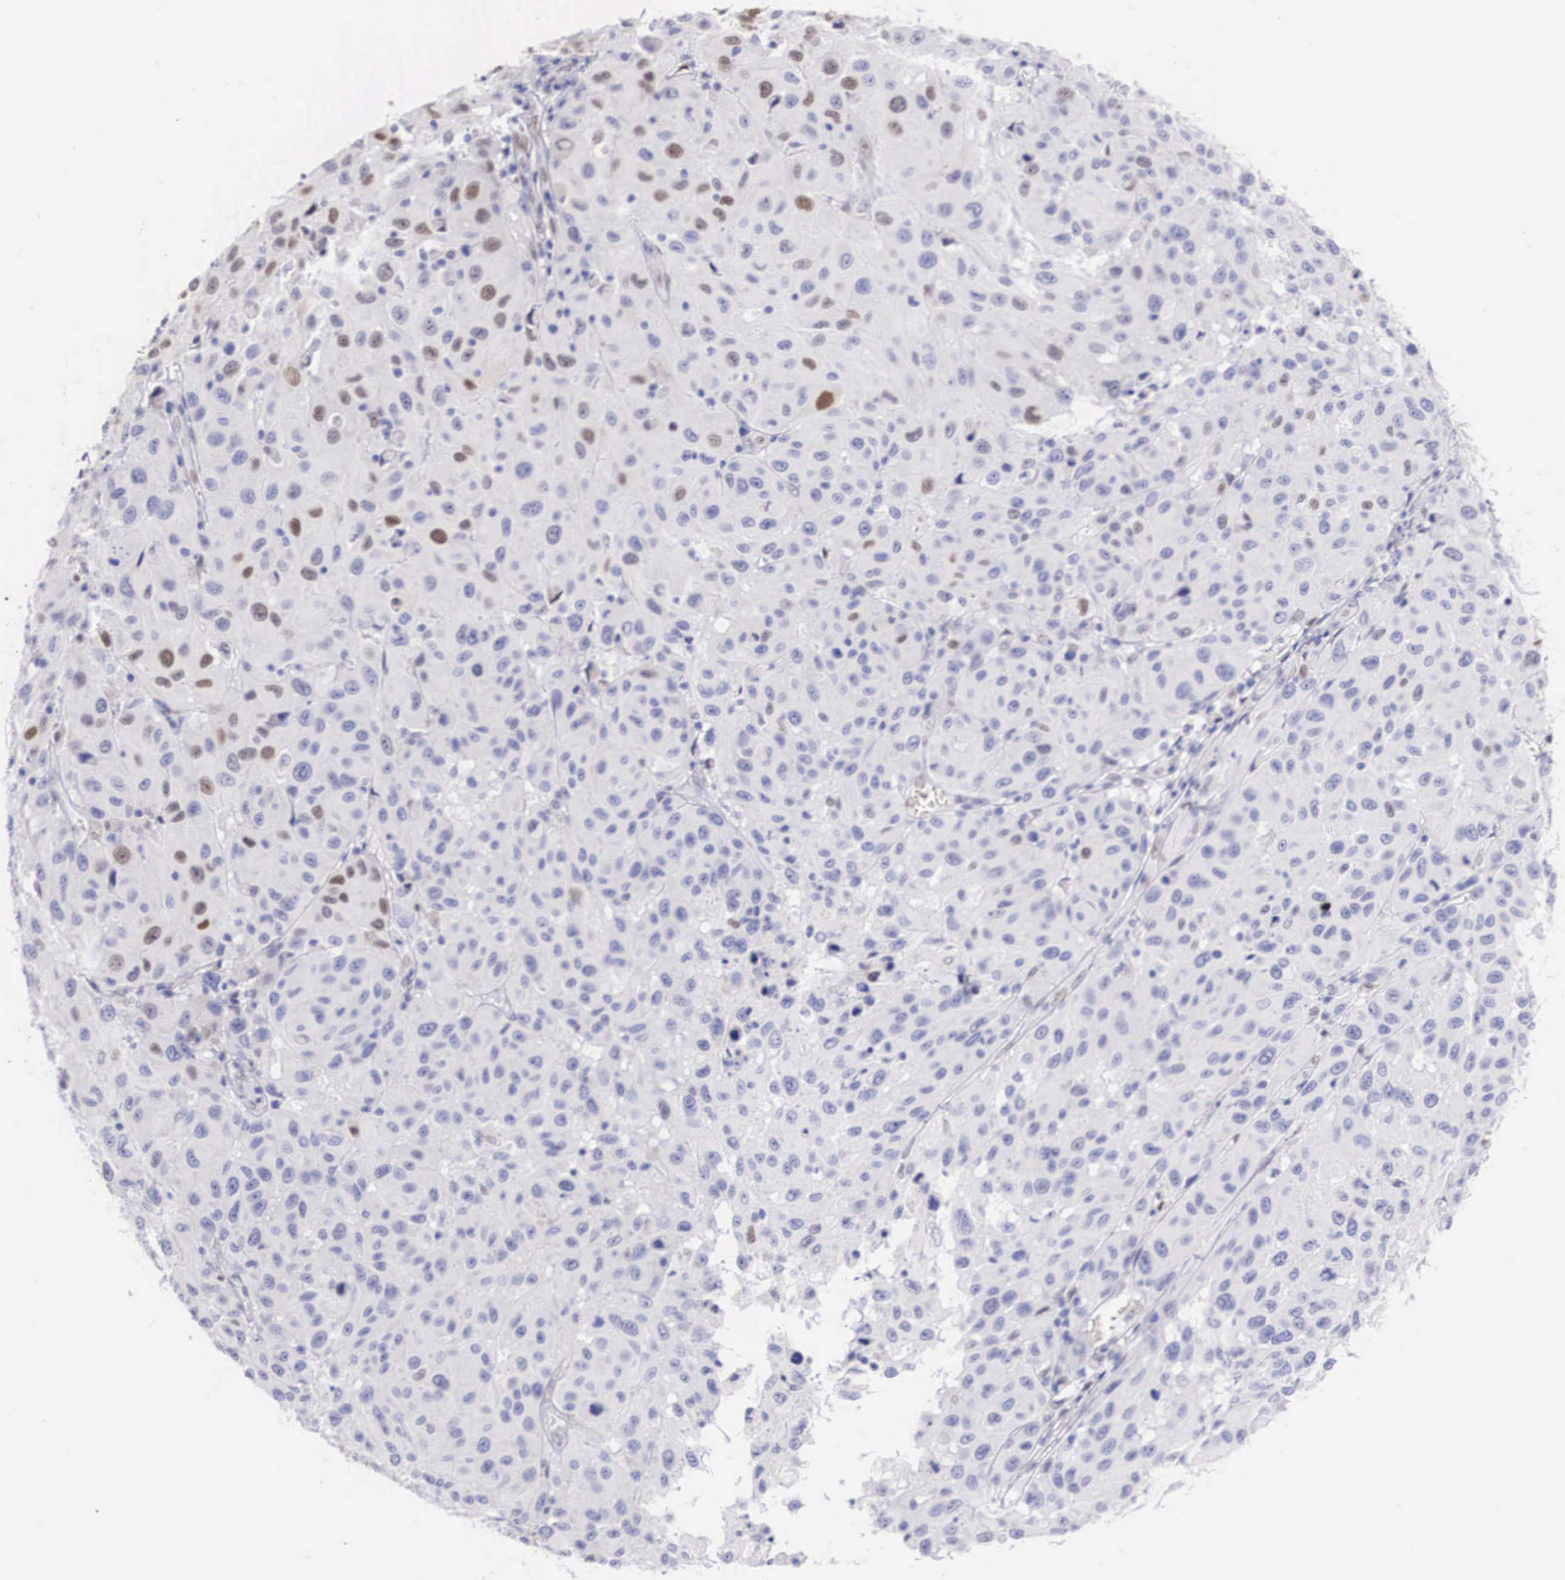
{"staining": {"intensity": "moderate", "quantity": "<25%", "location": "nuclear"}, "tissue": "melanoma", "cell_type": "Tumor cells", "image_type": "cancer", "snomed": [{"axis": "morphology", "description": "Malignant melanoma, NOS"}, {"axis": "topography", "description": "Skin"}], "caption": "This is a micrograph of immunohistochemistry (IHC) staining of melanoma, which shows moderate expression in the nuclear of tumor cells.", "gene": "HMGN5", "patient": {"sex": "female", "age": 77}}